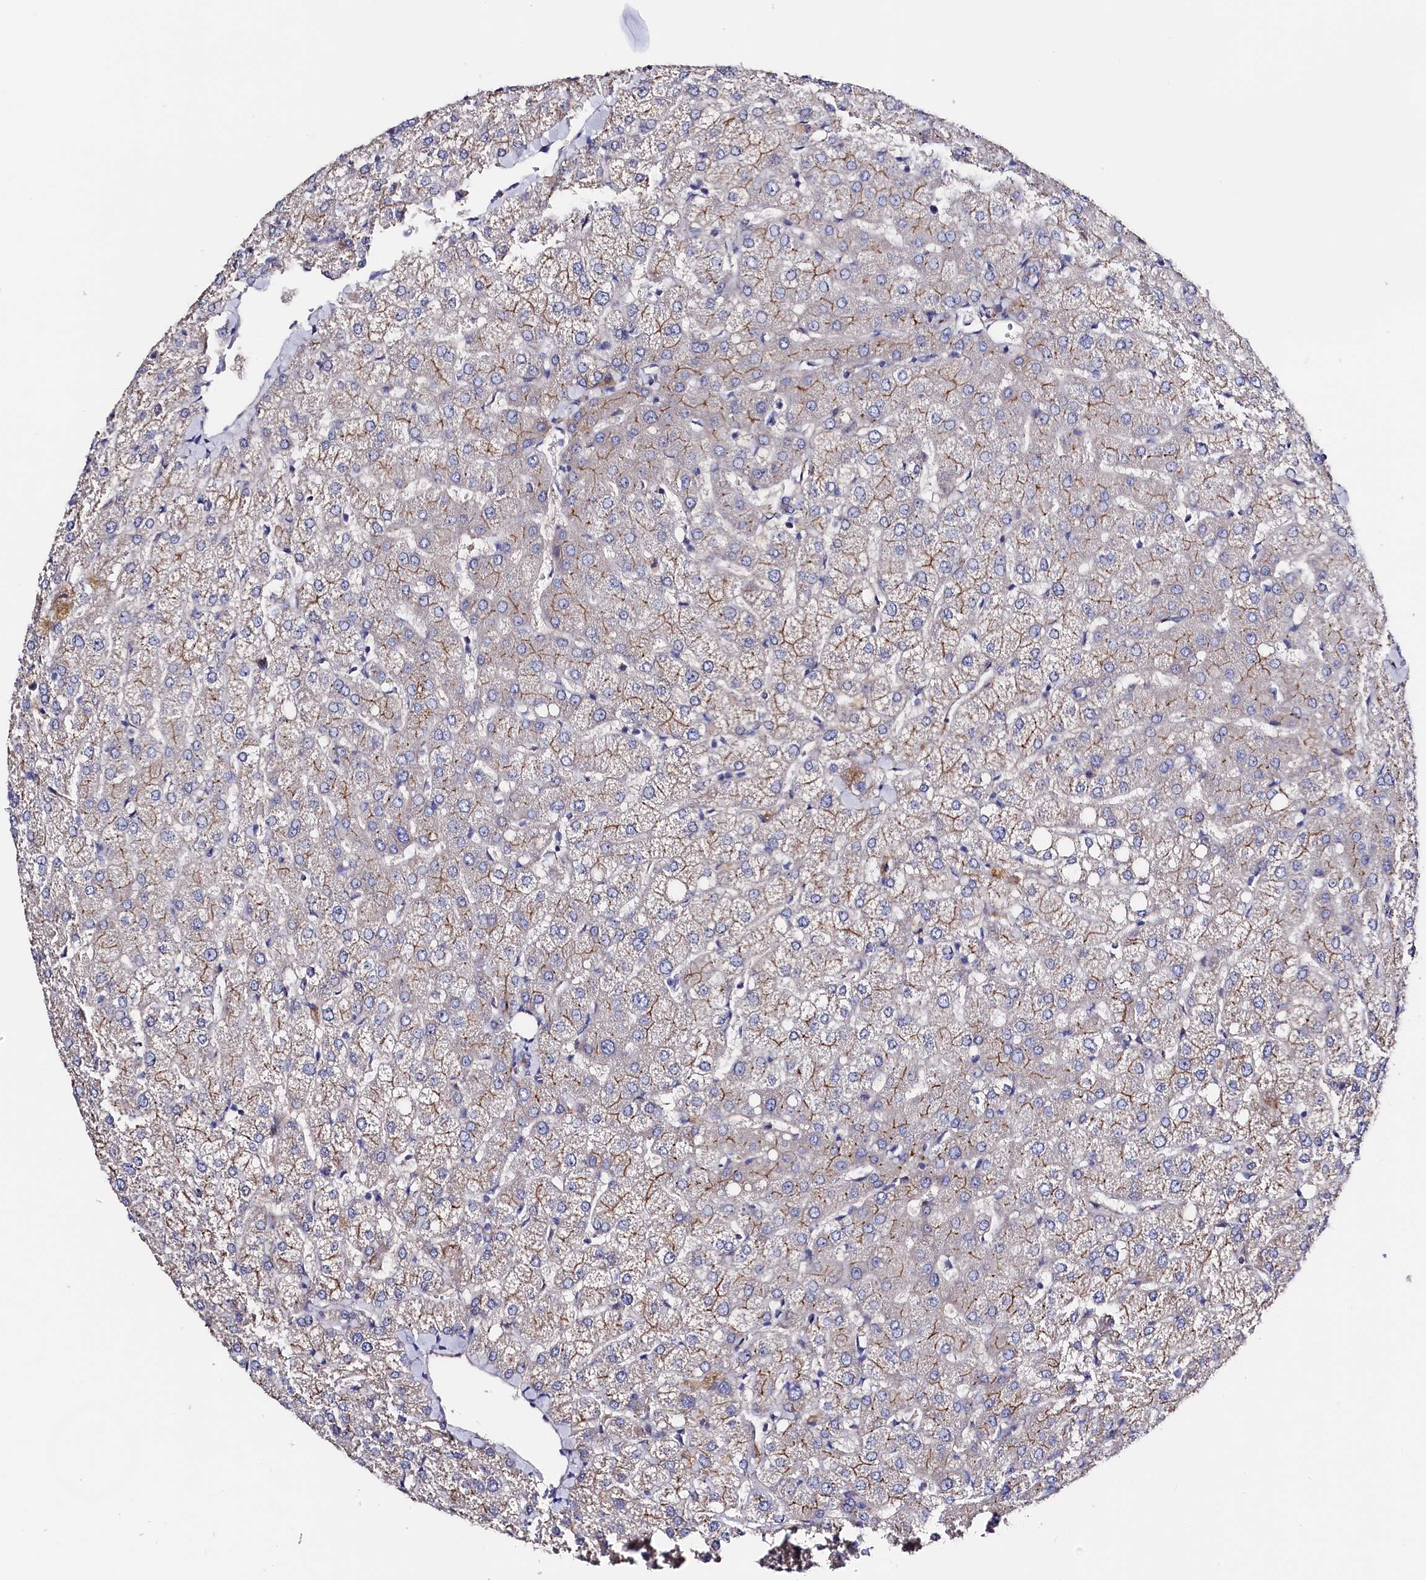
{"staining": {"intensity": "weak", "quantity": "25%-75%", "location": "cytoplasmic/membranous"}, "tissue": "liver", "cell_type": "Cholangiocytes", "image_type": "normal", "snomed": [{"axis": "morphology", "description": "Normal tissue, NOS"}, {"axis": "topography", "description": "Liver"}], "caption": "Immunohistochemistry (IHC) photomicrograph of unremarkable human liver stained for a protein (brown), which shows low levels of weak cytoplasmic/membranous expression in about 25%-75% of cholangiocytes.", "gene": "WNT8A", "patient": {"sex": "female", "age": 54}}